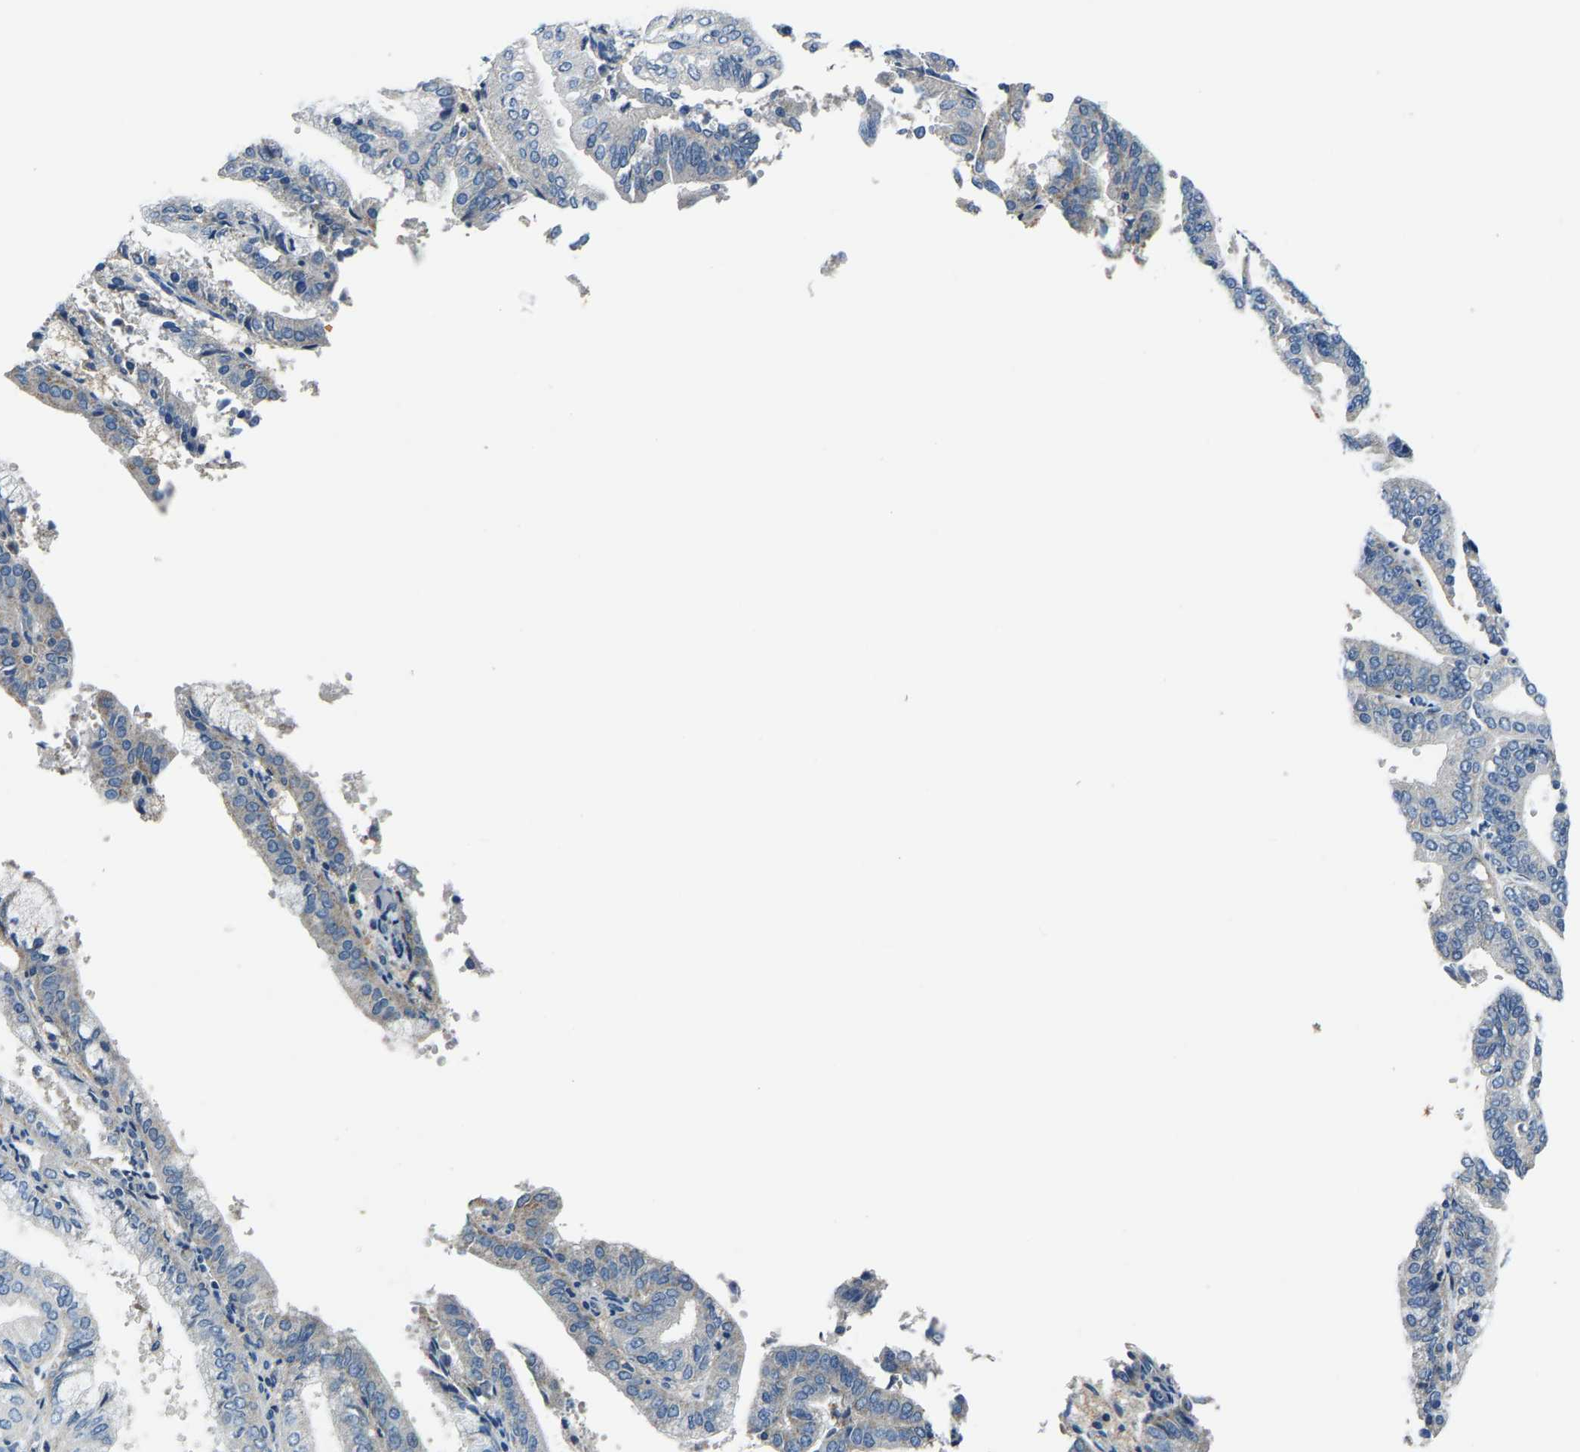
{"staining": {"intensity": "negative", "quantity": "none", "location": "none"}, "tissue": "endometrial cancer", "cell_type": "Tumor cells", "image_type": "cancer", "snomed": [{"axis": "morphology", "description": "Adenocarcinoma, NOS"}, {"axis": "topography", "description": "Endometrium"}], "caption": "Immunohistochemistry (IHC) of endometrial cancer (adenocarcinoma) shows no positivity in tumor cells.", "gene": "ADAM2", "patient": {"sex": "female", "age": 63}}